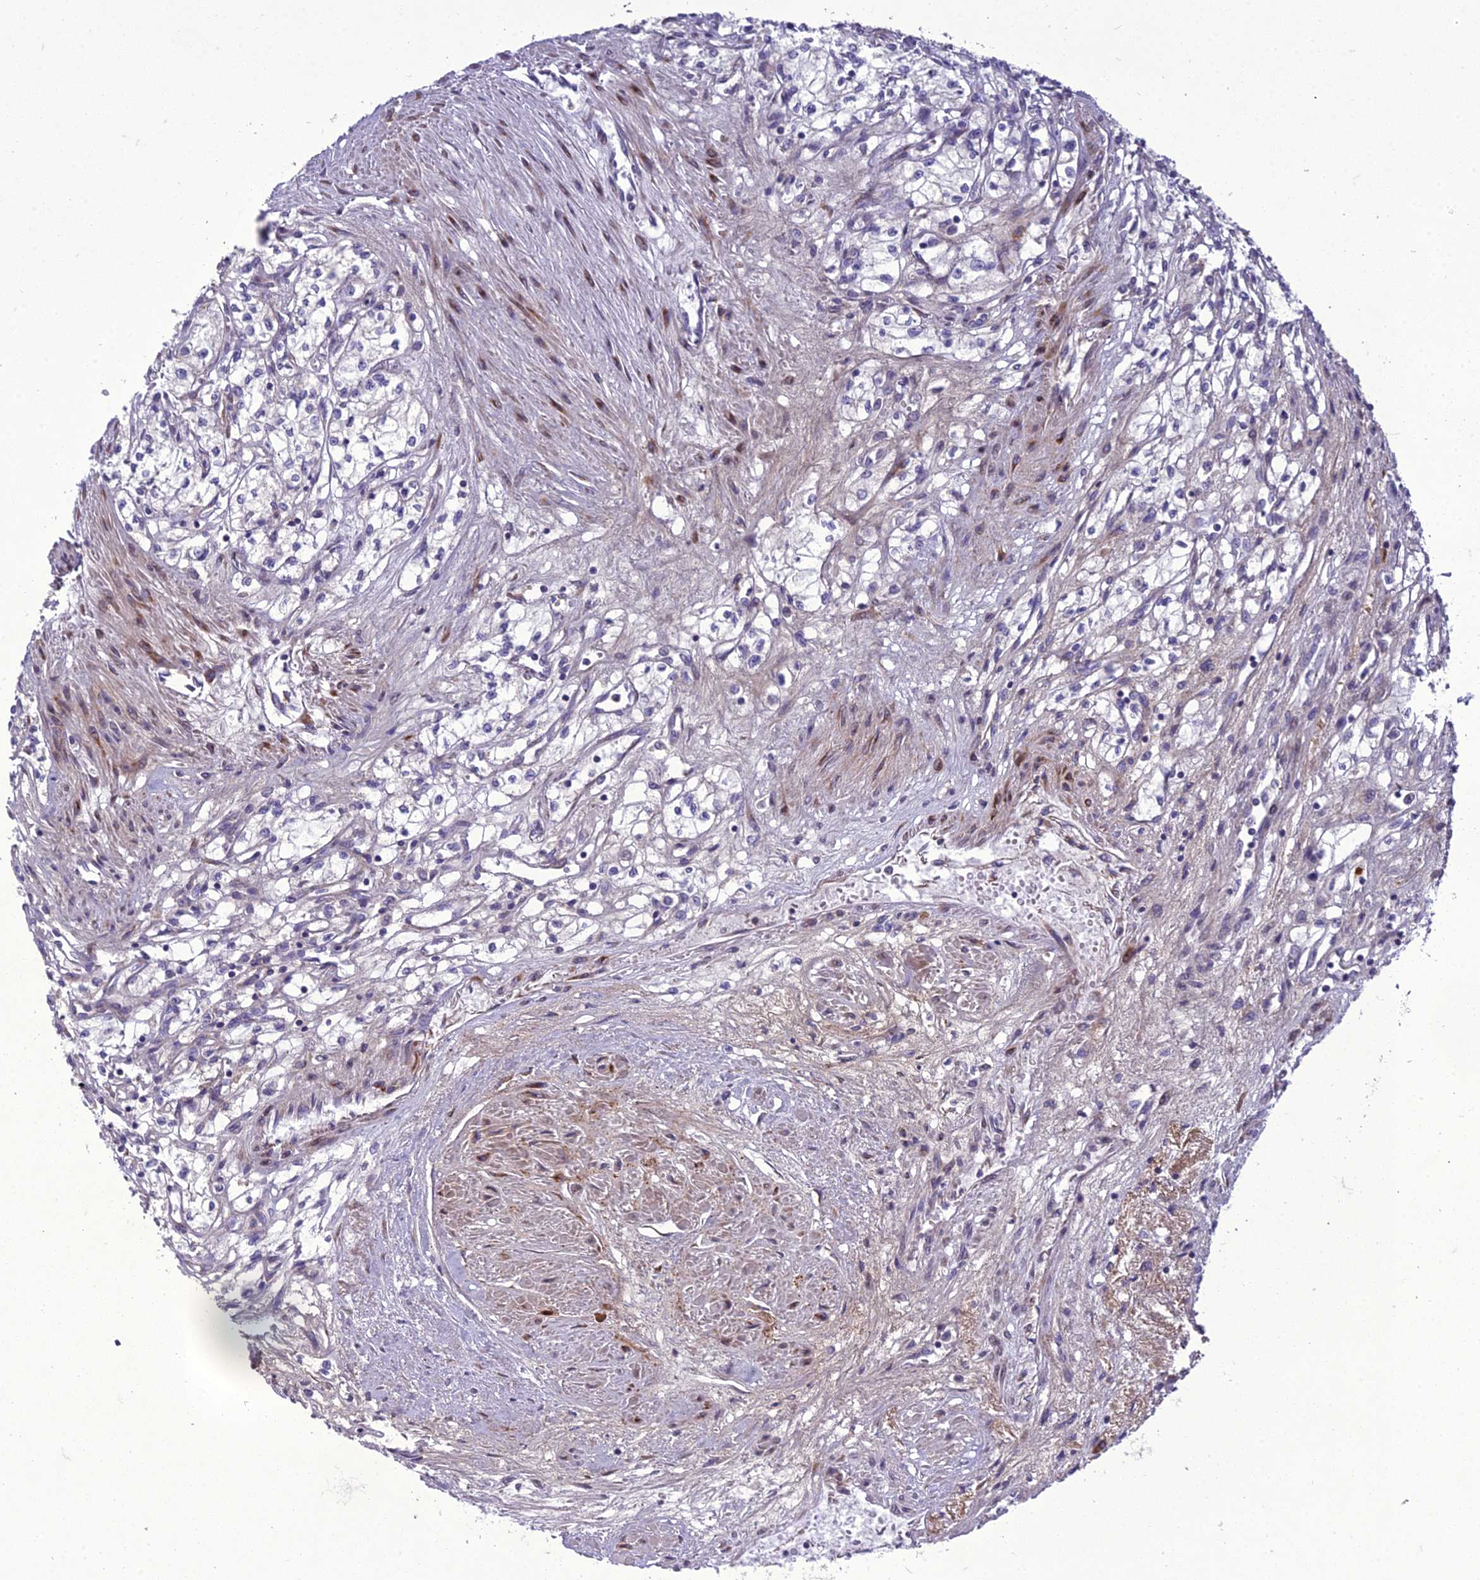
{"staining": {"intensity": "negative", "quantity": "none", "location": "none"}, "tissue": "renal cancer", "cell_type": "Tumor cells", "image_type": "cancer", "snomed": [{"axis": "morphology", "description": "Adenocarcinoma, NOS"}, {"axis": "topography", "description": "Kidney"}], "caption": "IHC of renal cancer reveals no positivity in tumor cells.", "gene": "ADIPOR2", "patient": {"sex": "male", "age": 59}}